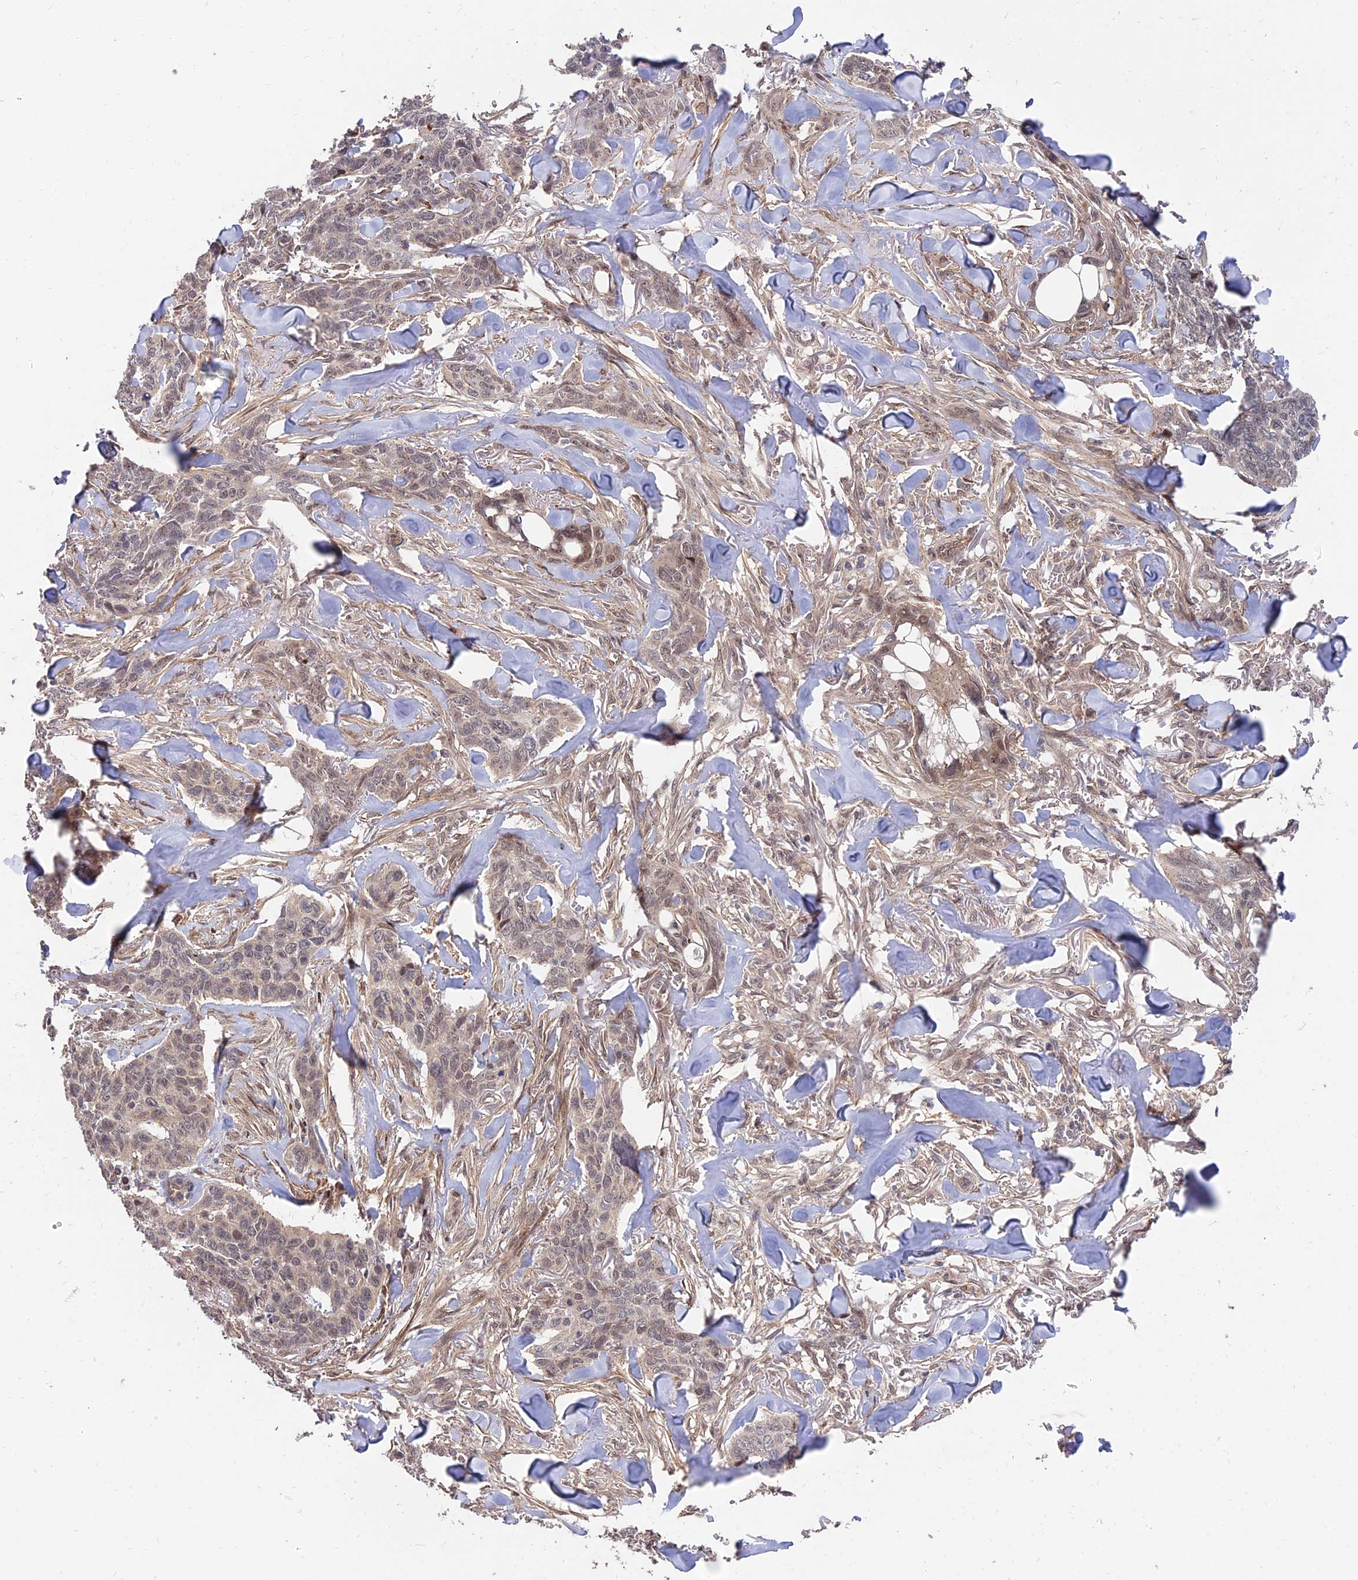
{"staining": {"intensity": "weak", "quantity": ">75%", "location": "nuclear"}, "tissue": "skin cancer", "cell_type": "Tumor cells", "image_type": "cancer", "snomed": [{"axis": "morphology", "description": "Basal cell carcinoma"}, {"axis": "topography", "description": "Skin"}], "caption": "An immunohistochemistry micrograph of tumor tissue is shown. Protein staining in brown highlights weak nuclear positivity in basal cell carcinoma (skin) within tumor cells. The protein is shown in brown color, while the nuclei are stained blue.", "gene": "ZNF85", "patient": {"sex": "male", "age": 86}}